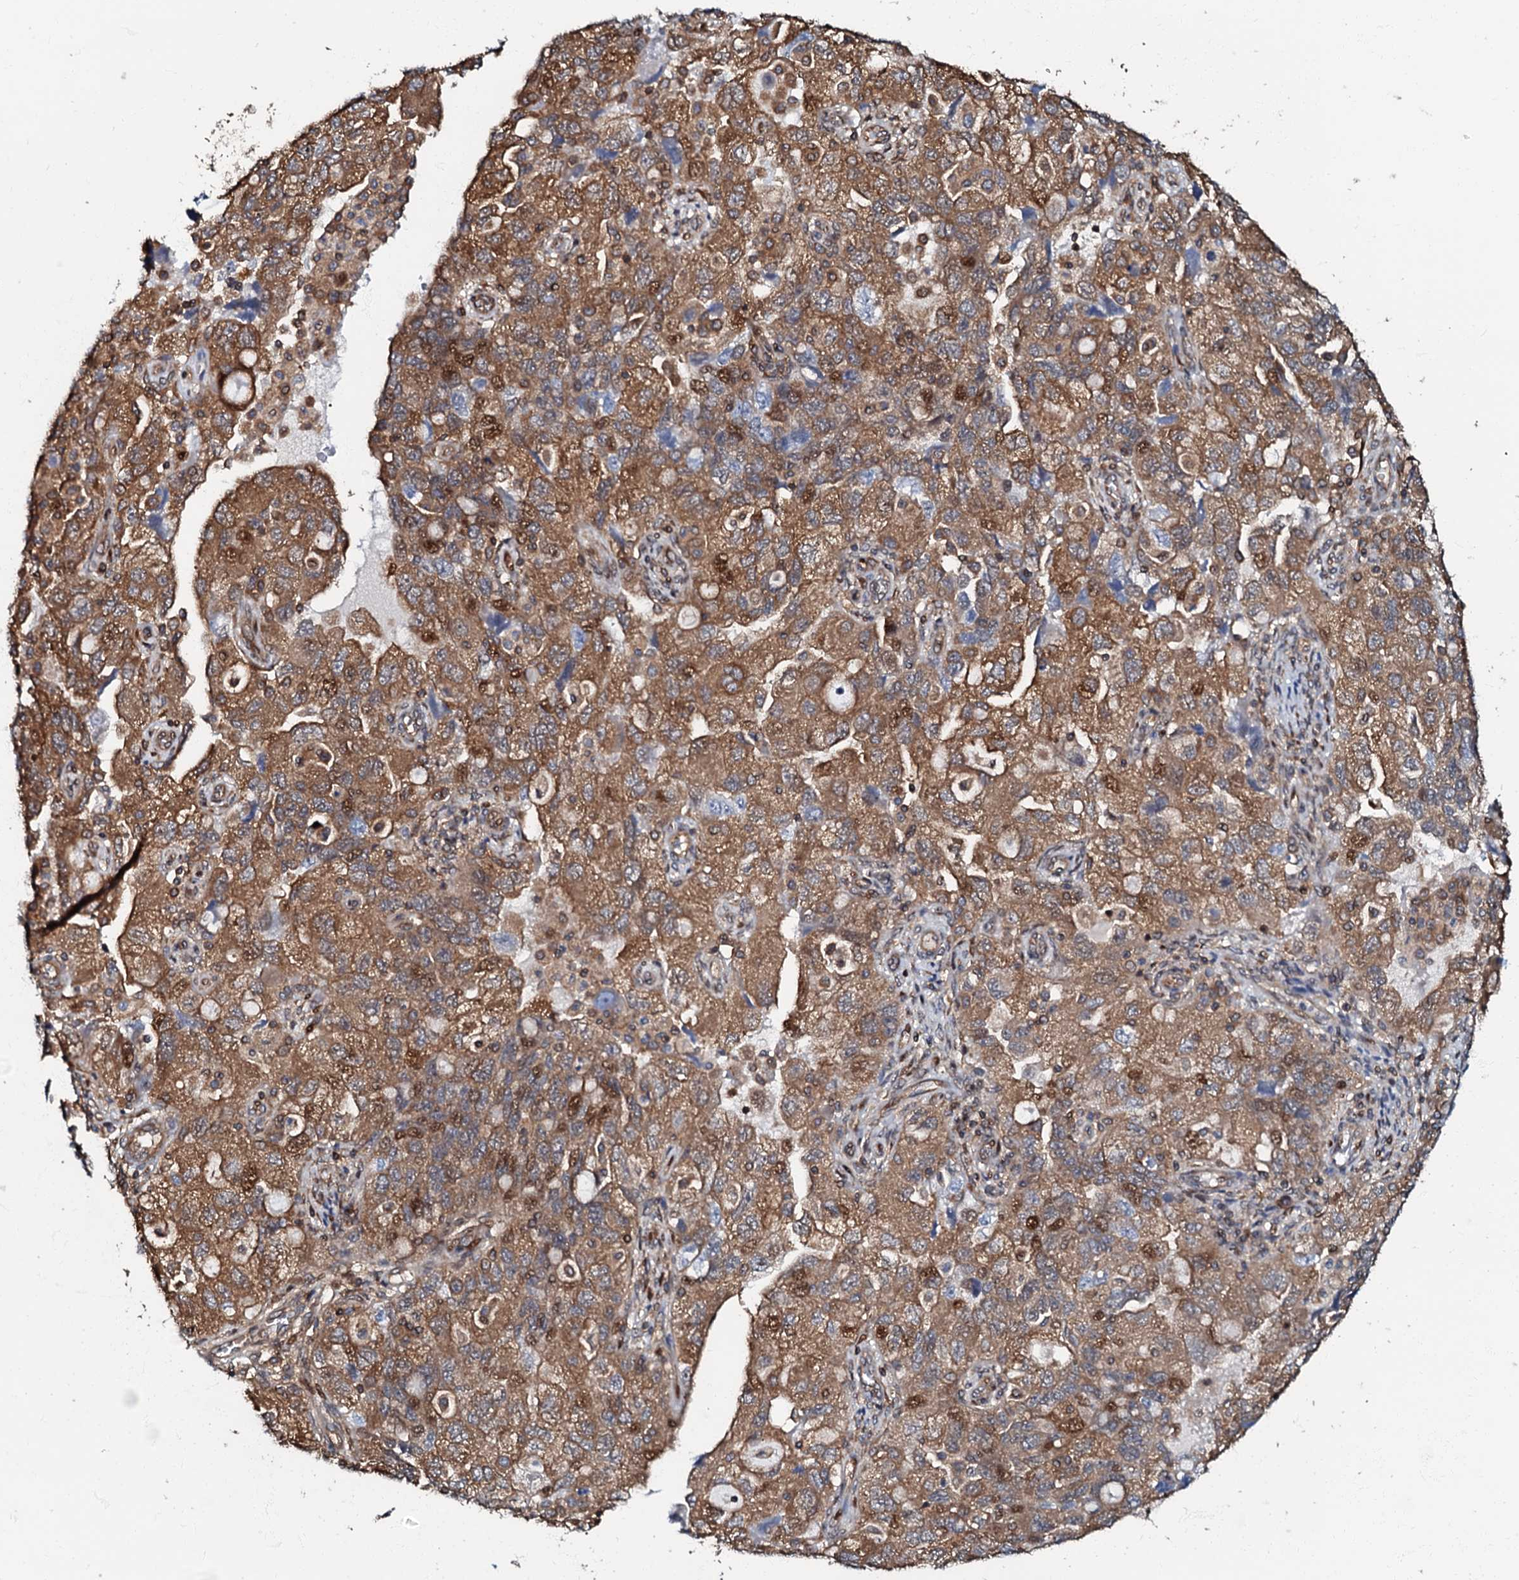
{"staining": {"intensity": "moderate", "quantity": ">75%", "location": "cytoplasmic/membranous,nuclear"}, "tissue": "ovarian cancer", "cell_type": "Tumor cells", "image_type": "cancer", "snomed": [{"axis": "morphology", "description": "Carcinoma, NOS"}, {"axis": "morphology", "description": "Cystadenocarcinoma, serous, NOS"}, {"axis": "topography", "description": "Ovary"}], "caption": "Ovarian cancer tissue displays moderate cytoplasmic/membranous and nuclear expression in about >75% of tumor cells, visualized by immunohistochemistry. The protein of interest is shown in brown color, while the nuclei are stained blue.", "gene": "OSBP", "patient": {"sex": "female", "age": 69}}